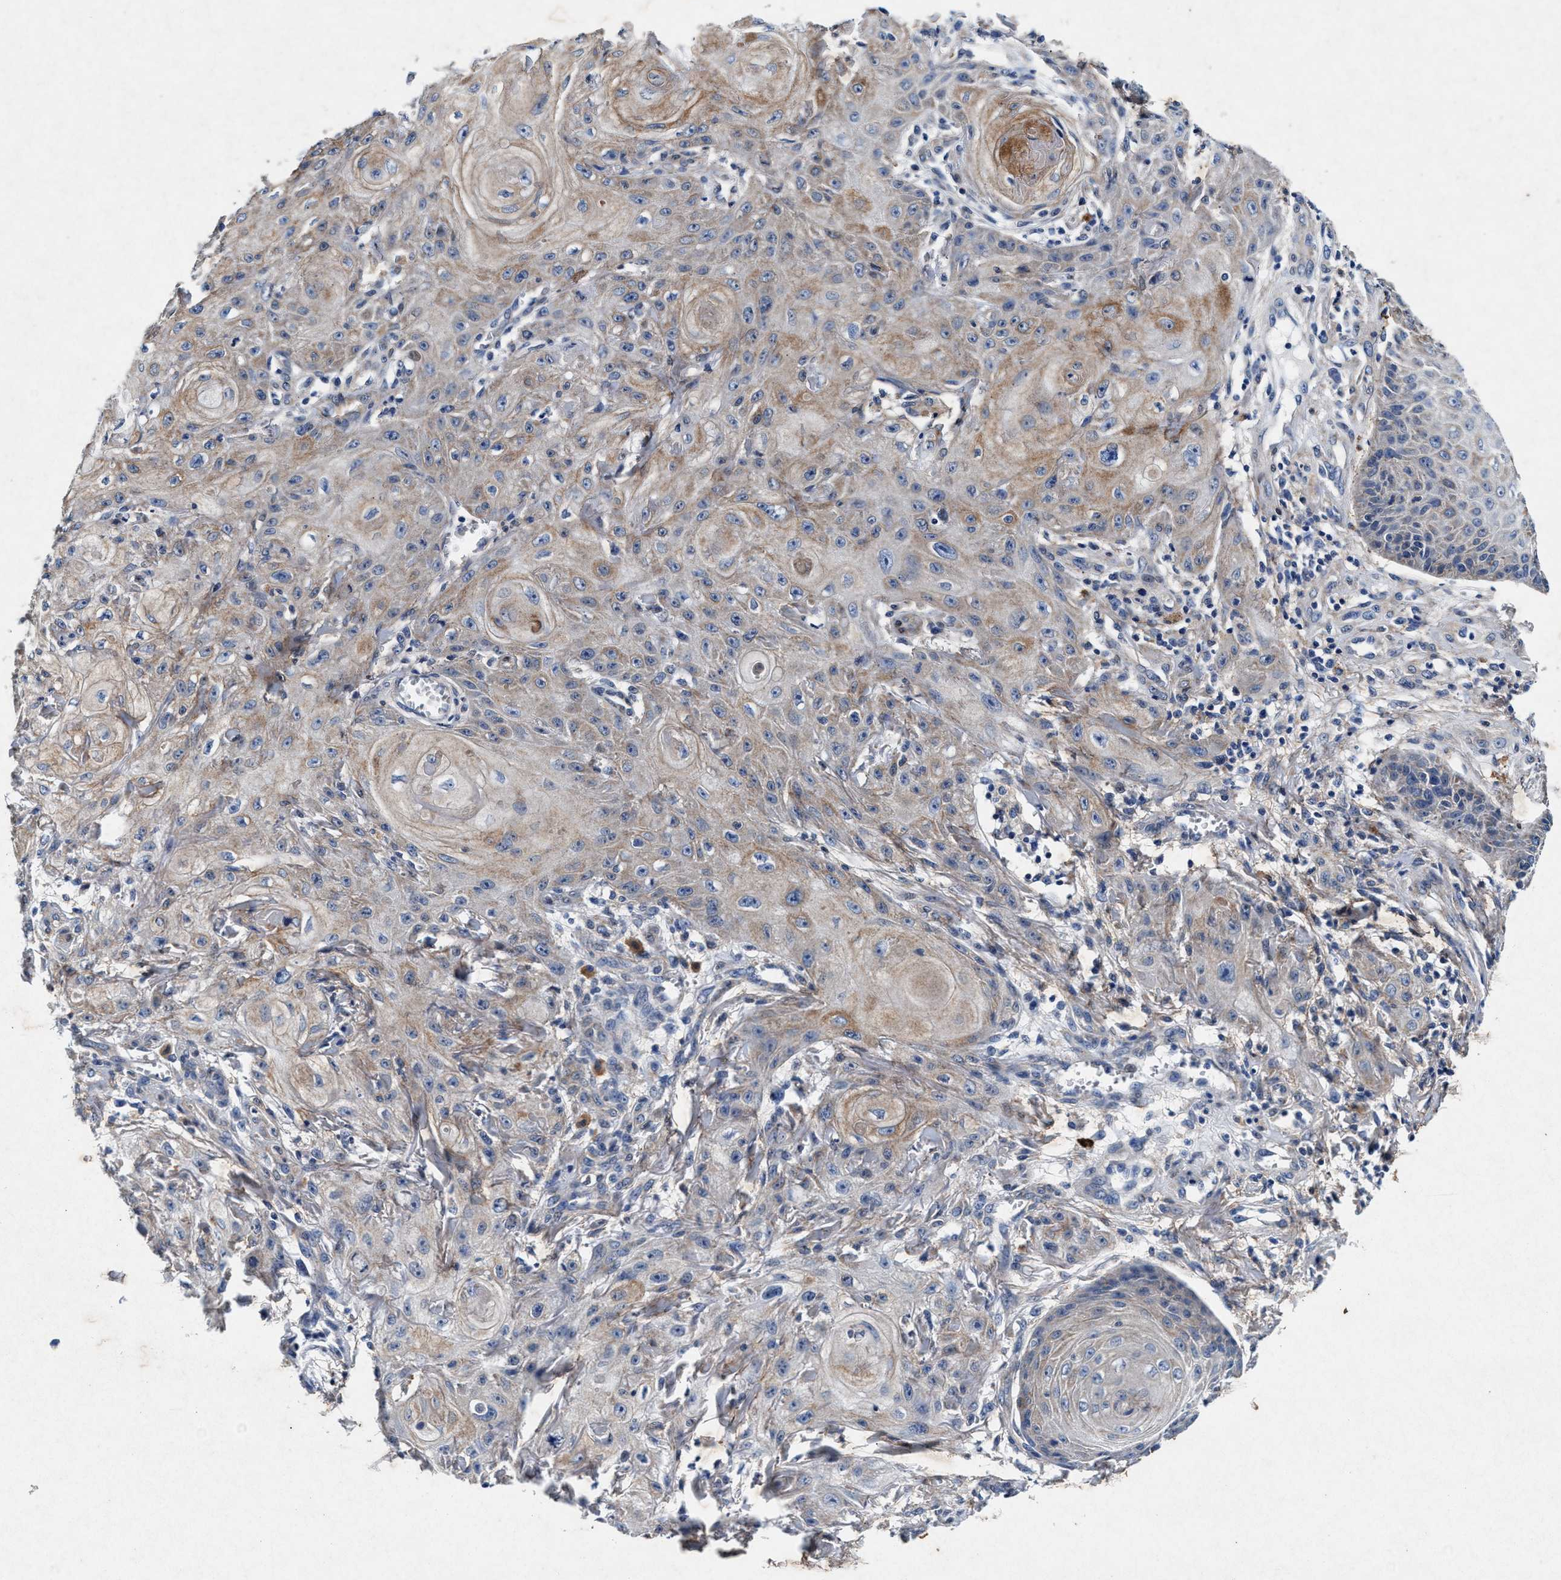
{"staining": {"intensity": "weak", "quantity": ">75%", "location": "cytoplasmic/membranous"}, "tissue": "skin cancer", "cell_type": "Tumor cells", "image_type": "cancer", "snomed": [{"axis": "morphology", "description": "Squamous cell carcinoma, NOS"}, {"axis": "topography", "description": "Skin"}], "caption": "Immunohistochemical staining of human squamous cell carcinoma (skin) shows weak cytoplasmic/membranous protein staining in approximately >75% of tumor cells.", "gene": "SLC8A1", "patient": {"sex": "male", "age": 74}}